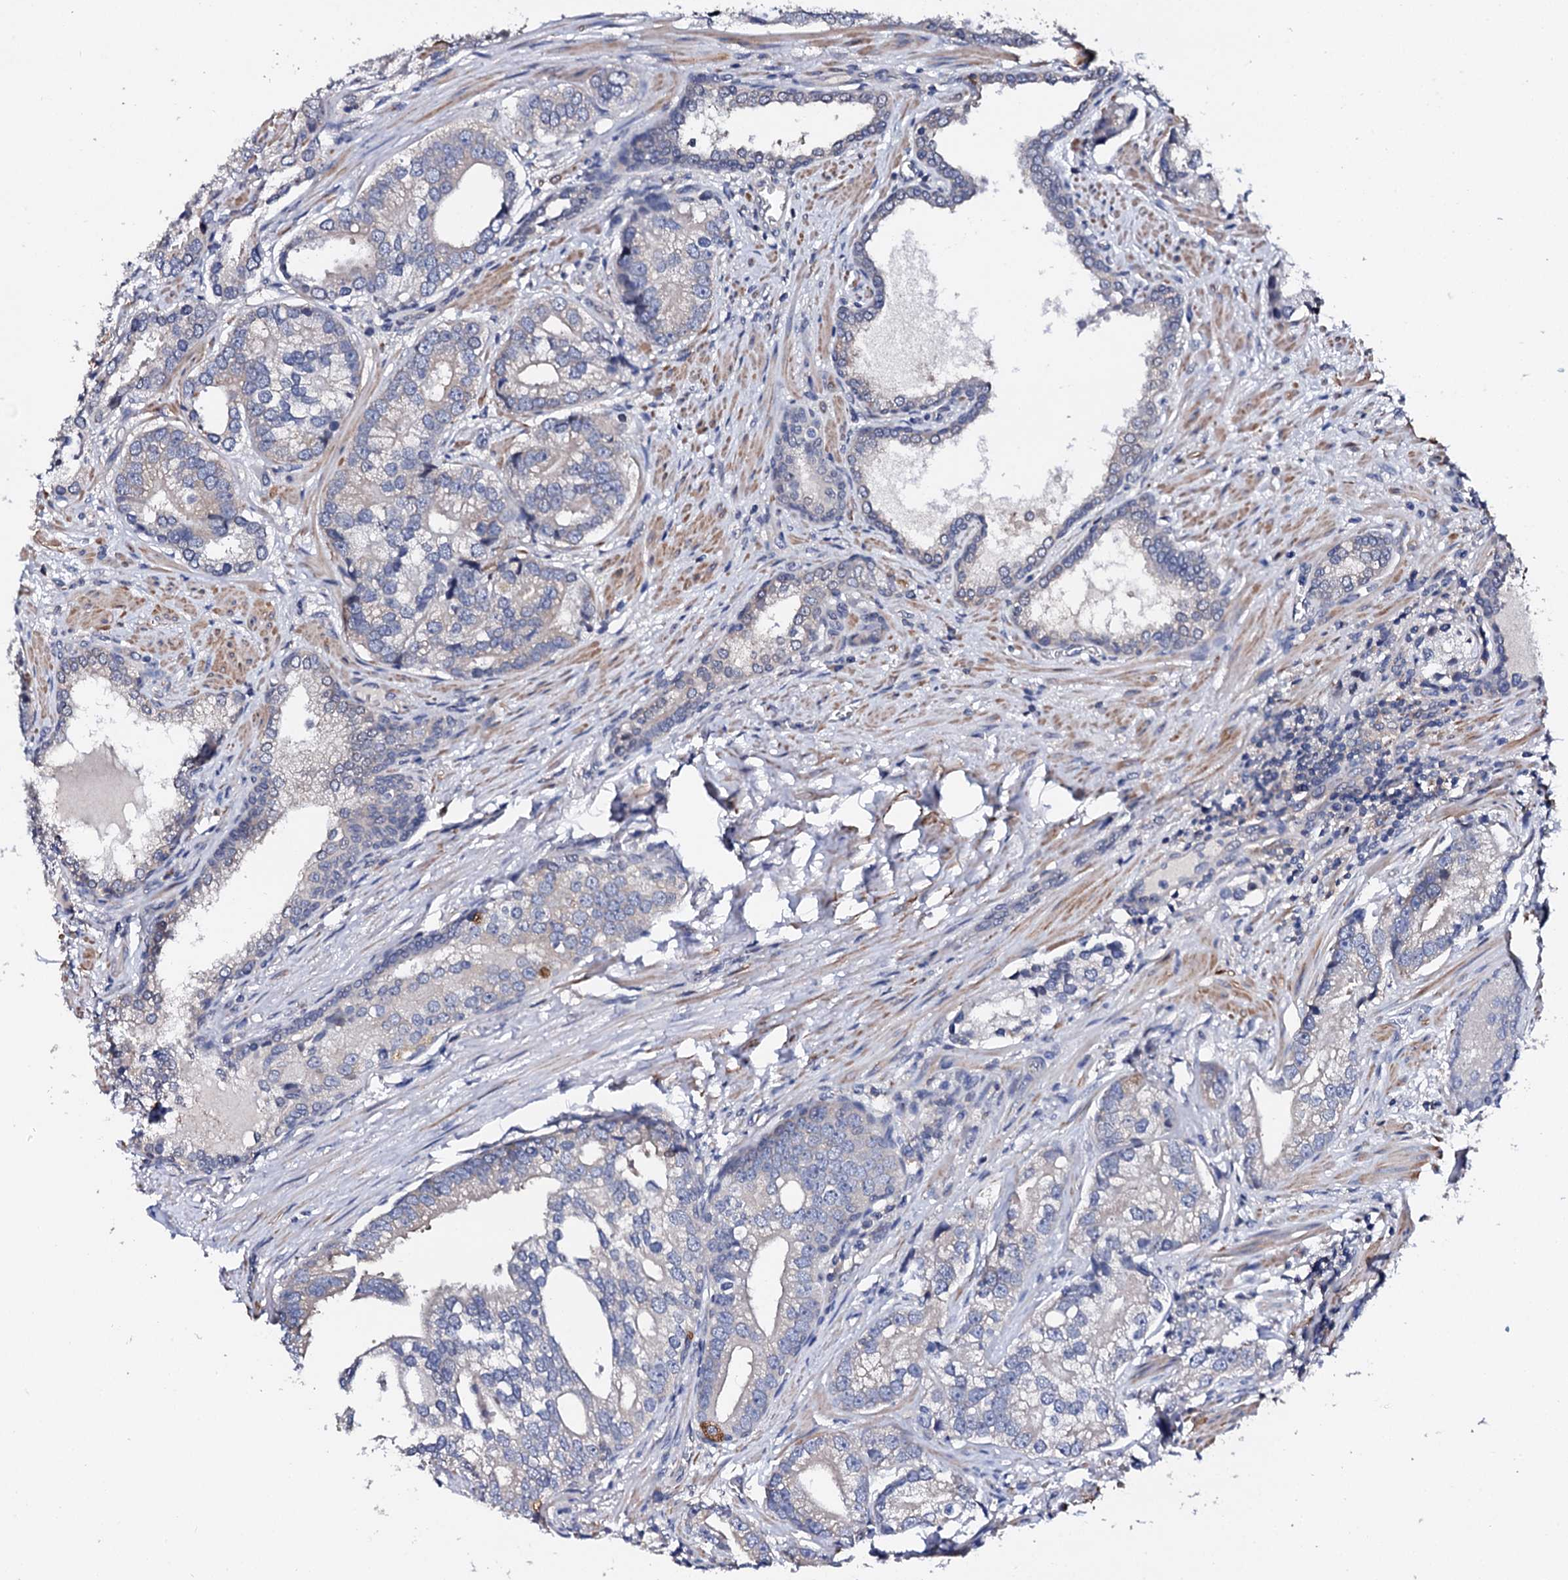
{"staining": {"intensity": "weak", "quantity": "<25%", "location": "cytoplasmic/membranous"}, "tissue": "prostate cancer", "cell_type": "Tumor cells", "image_type": "cancer", "snomed": [{"axis": "morphology", "description": "Adenocarcinoma, High grade"}, {"axis": "topography", "description": "Prostate"}], "caption": "Immunohistochemical staining of human high-grade adenocarcinoma (prostate) reveals no significant expression in tumor cells. Nuclei are stained in blue.", "gene": "NUP58", "patient": {"sex": "male", "age": 75}}